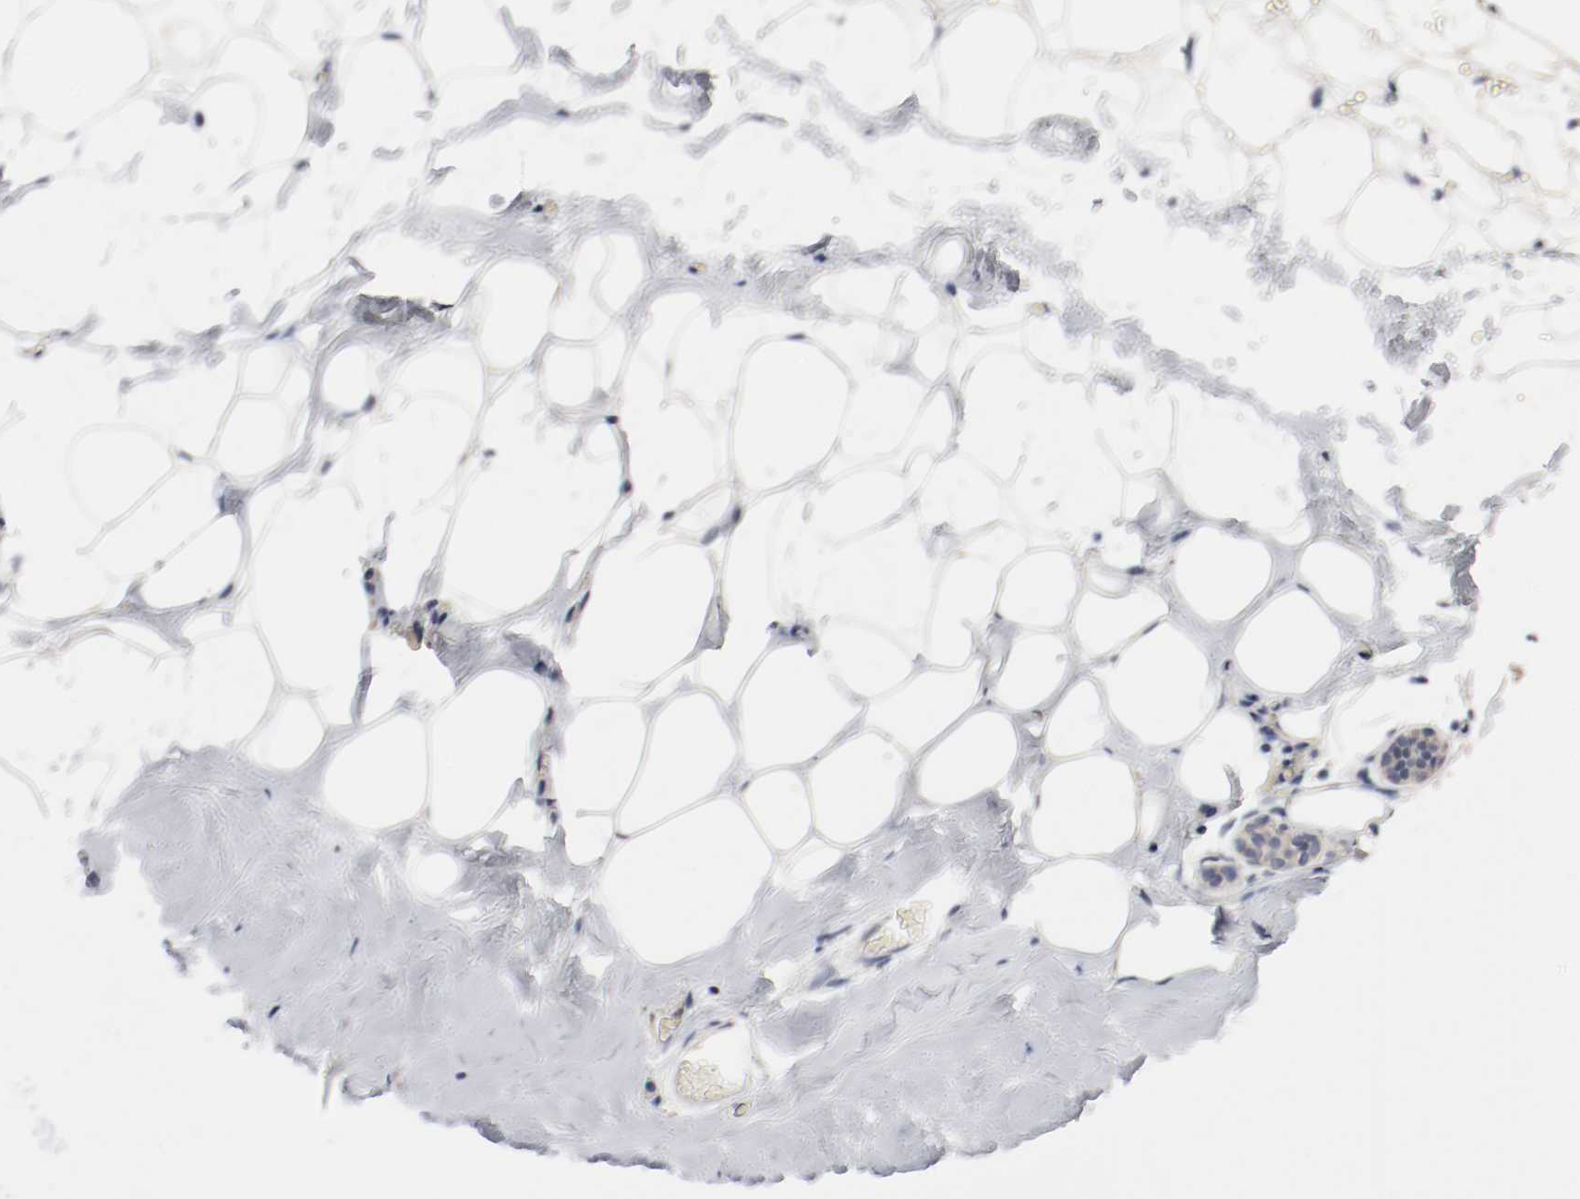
{"staining": {"intensity": "negative", "quantity": "none", "location": "none"}, "tissue": "breast", "cell_type": "Adipocytes", "image_type": "normal", "snomed": [{"axis": "morphology", "description": "Normal tissue, NOS"}, {"axis": "topography", "description": "Breast"}], "caption": "This is a image of immunohistochemistry (IHC) staining of benign breast, which shows no positivity in adipocytes.", "gene": "FOSL2", "patient": {"sex": "female", "age": 75}}